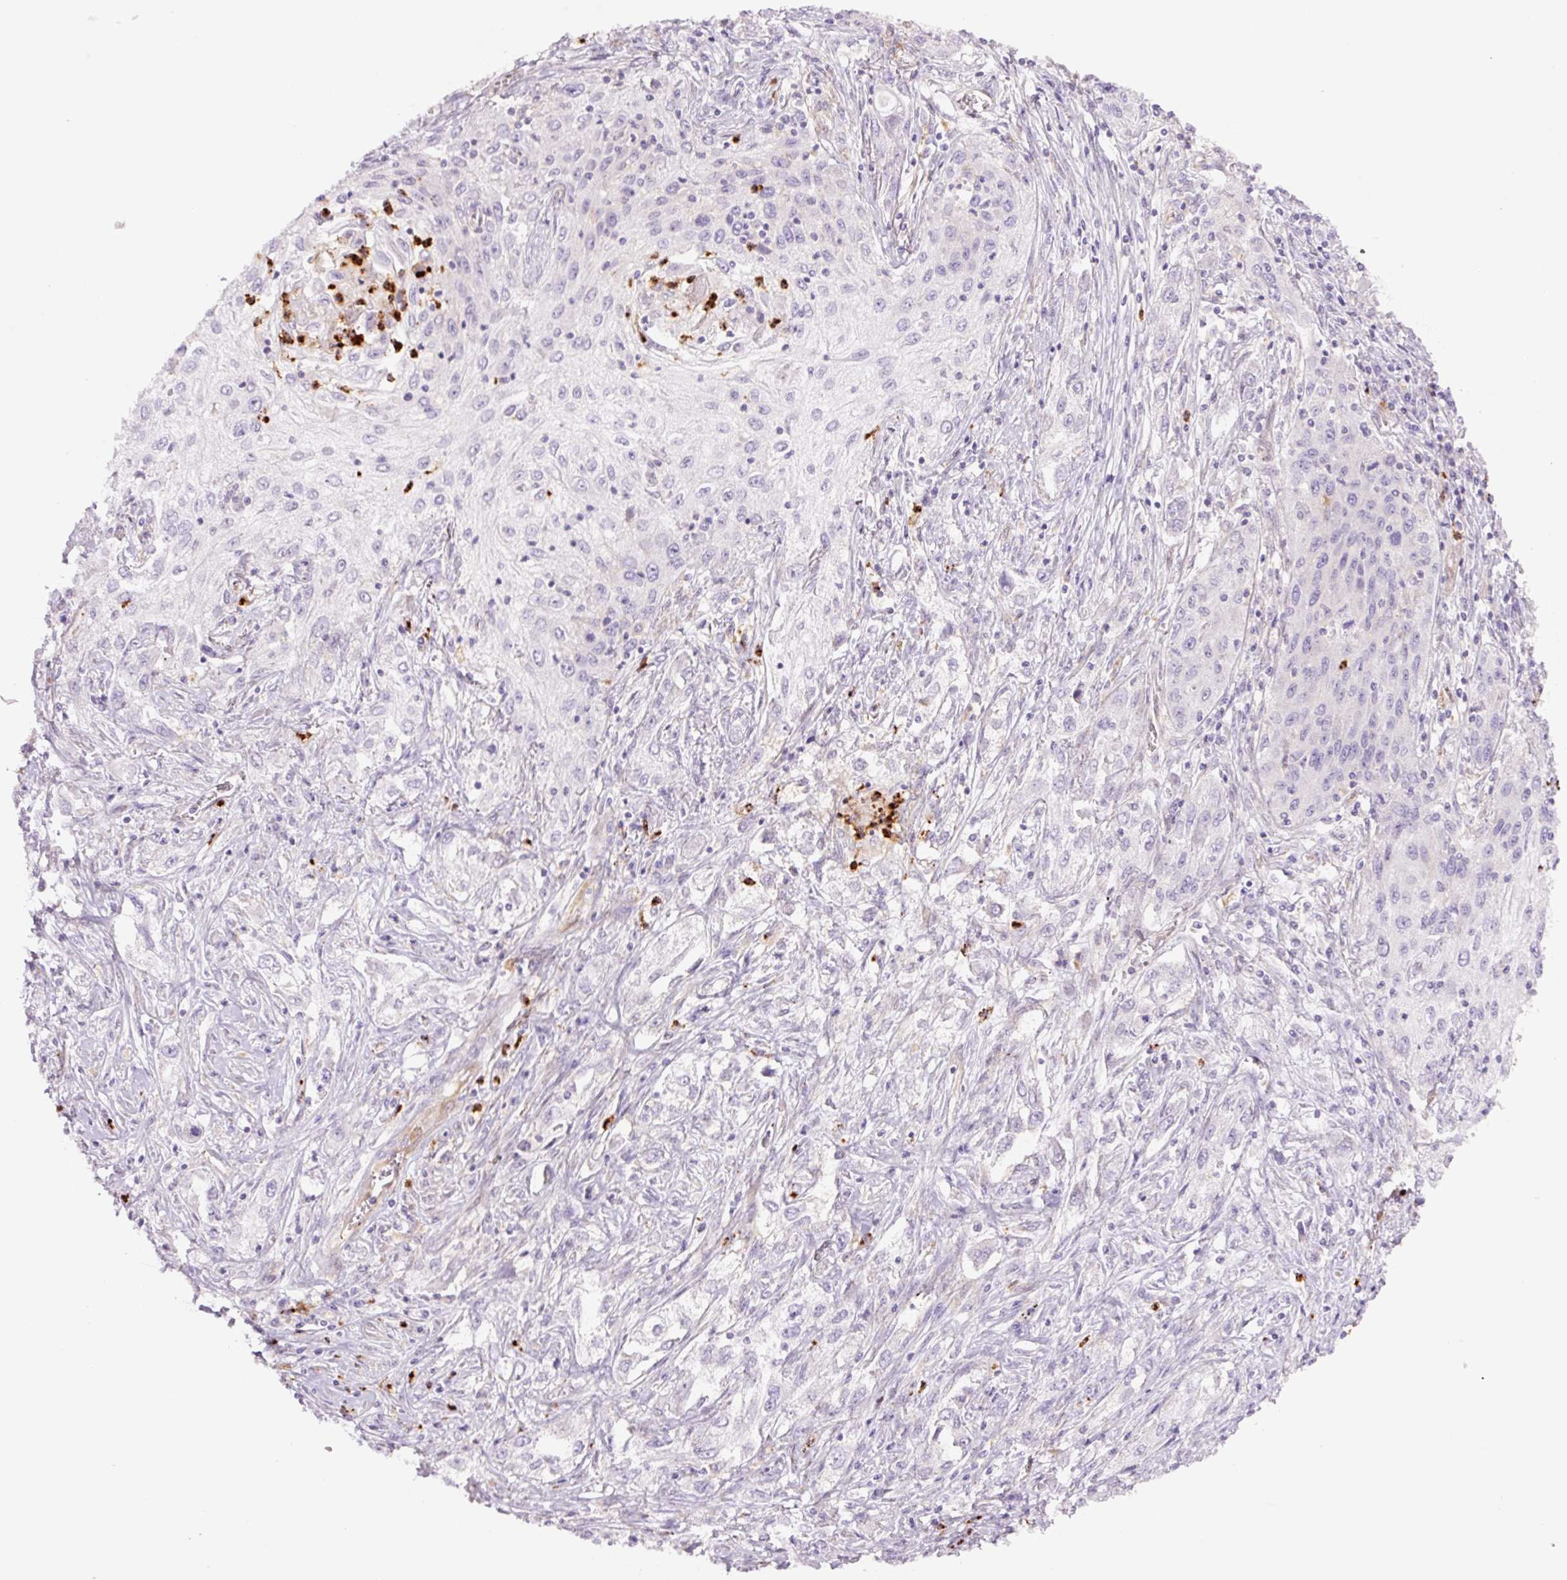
{"staining": {"intensity": "negative", "quantity": "none", "location": "none"}, "tissue": "lung cancer", "cell_type": "Tumor cells", "image_type": "cancer", "snomed": [{"axis": "morphology", "description": "Squamous cell carcinoma, NOS"}, {"axis": "topography", "description": "Lung"}], "caption": "An IHC photomicrograph of squamous cell carcinoma (lung) is shown. There is no staining in tumor cells of squamous cell carcinoma (lung).", "gene": "SH2D6", "patient": {"sex": "female", "age": 69}}